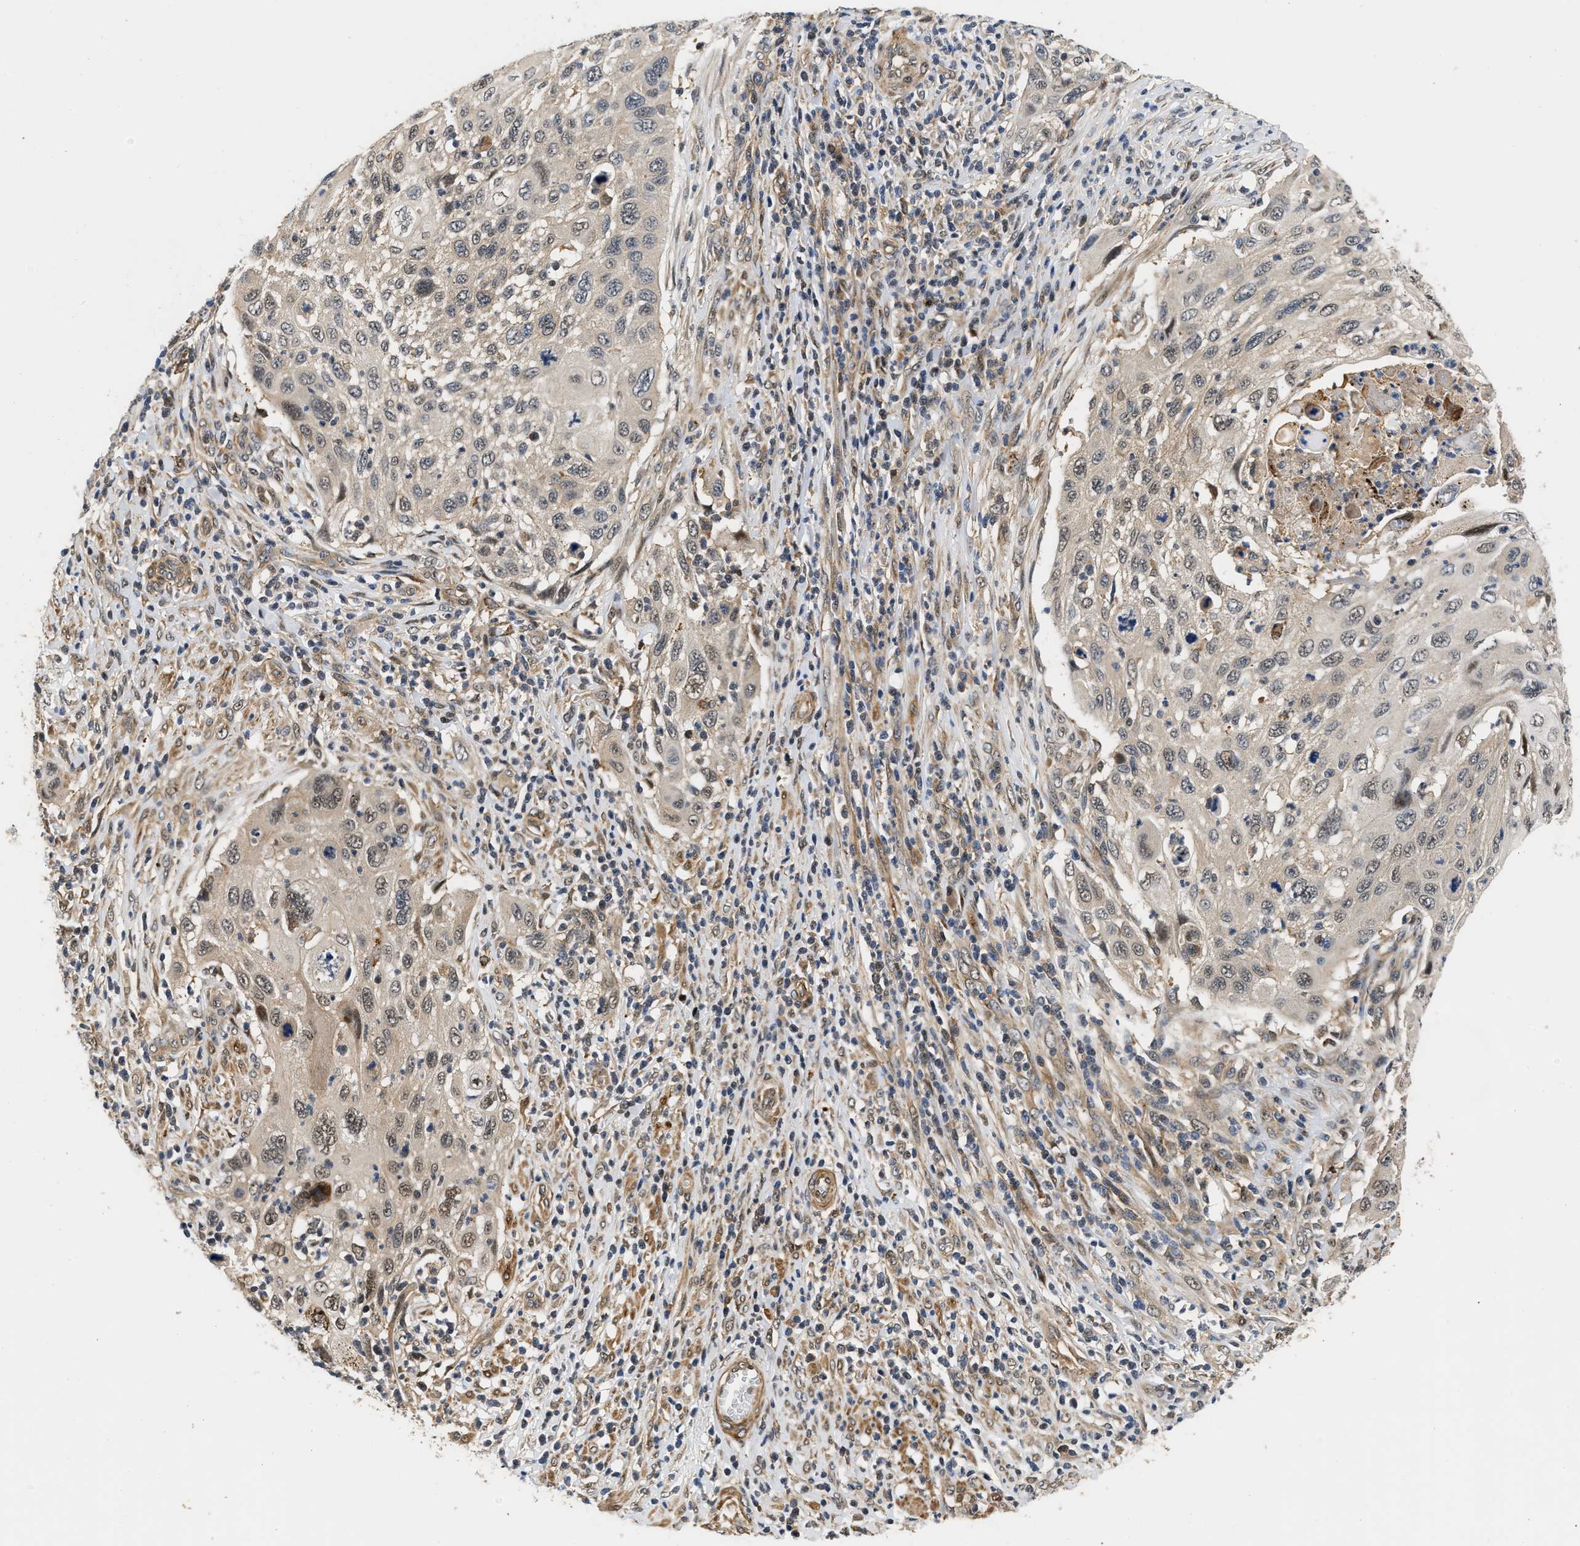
{"staining": {"intensity": "weak", "quantity": "25%-75%", "location": "nuclear"}, "tissue": "cervical cancer", "cell_type": "Tumor cells", "image_type": "cancer", "snomed": [{"axis": "morphology", "description": "Squamous cell carcinoma, NOS"}, {"axis": "topography", "description": "Cervix"}], "caption": "A brown stain shows weak nuclear positivity of a protein in cervical squamous cell carcinoma tumor cells.", "gene": "LARP6", "patient": {"sex": "female", "age": 70}}